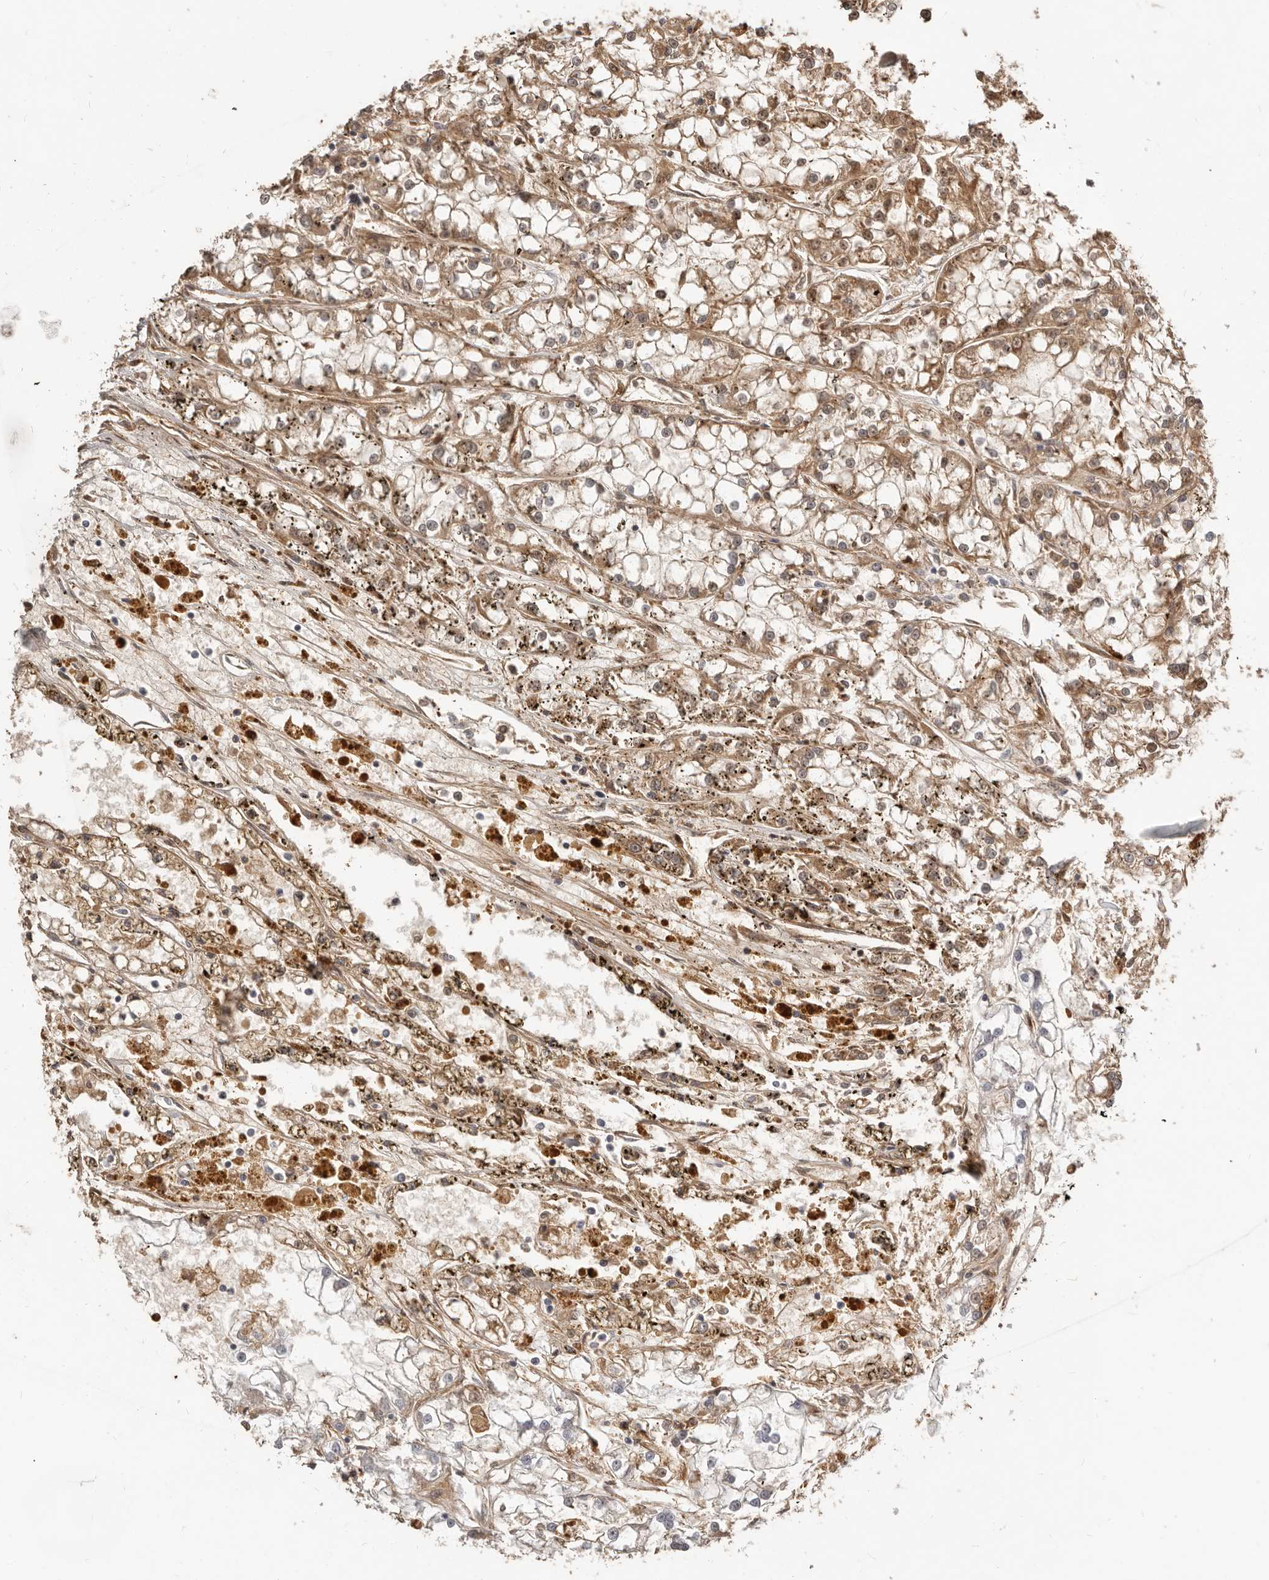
{"staining": {"intensity": "moderate", "quantity": ">75%", "location": "cytoplasmic/membranous"}, "tissue": "renal cancer", "cell_type": "Tumor cells", "image_type": "cancer", "snomed": [{"axis": "morphology", "description": "Adenocarcinoma, NOS"}, {"axis": "topography", "description": "Kidney"}], "caption": "Adenocarcinoma (renal) stained with a protein marker exhibits moderate staining in tumor cells.", "gene": "MTFR2", "patient": {"sex": "female", "age": 52}}